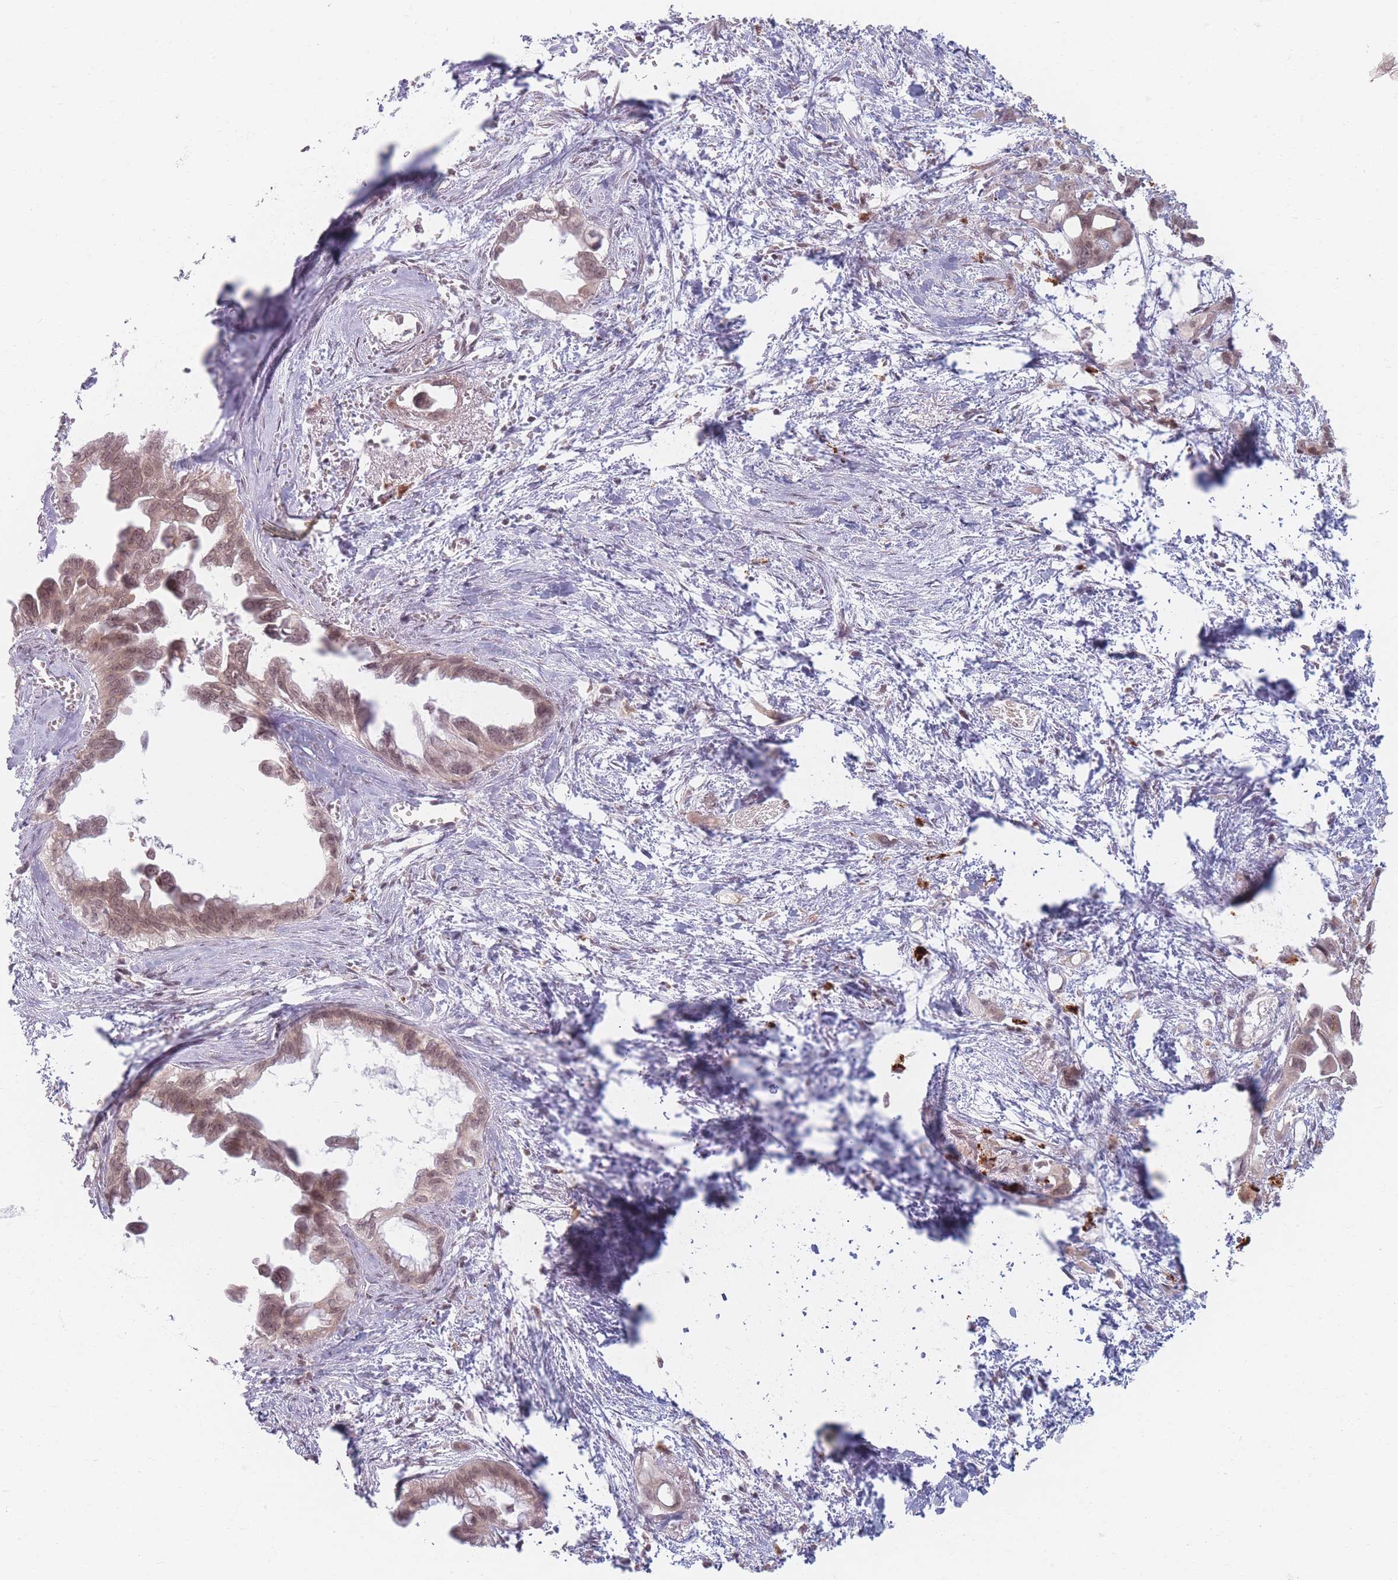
{"staining": {"intensity": "weak", "quantity": ">75%", "location": "cytoplasmic/membranous,nuclear"}, "tissue": "pancreatic cancer", "cell_type": "Tumor cells", "image_type": "cancer", "snomed": [{"axis": "morphology", "description": "Adenocarcinoma, NOS"}, {"axis": "topography", "description": "Pancreas"}], "caption": "Human pancreatic cancer (adenocarcinoma) stained for a protein (brown) displays weak cytoplasmic/membranous and nuclear positive expression in approximately >75% of tumor cells.", "gene": "SPATA45", "patient": {"sex": "male", "age": 61}}